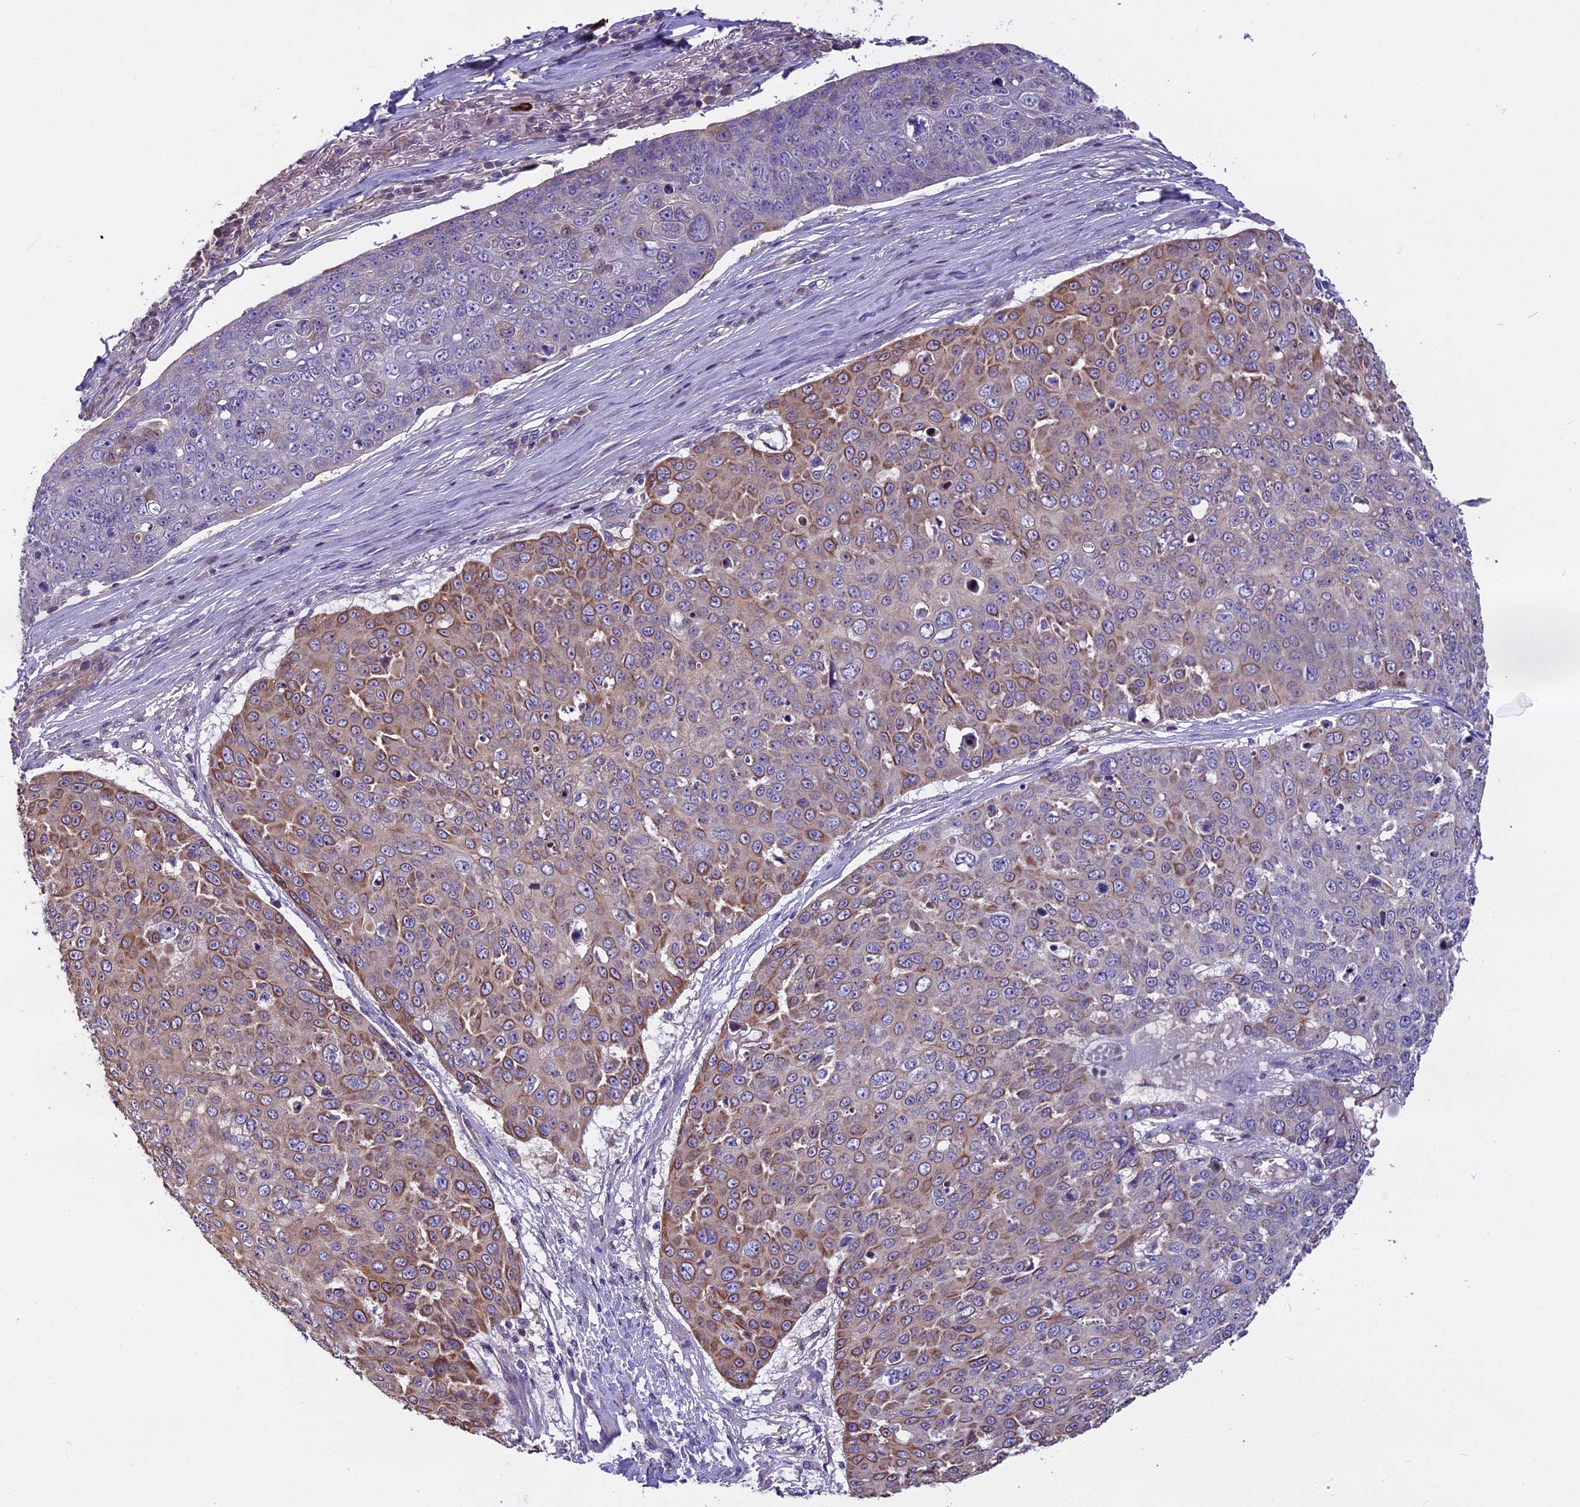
{"staining": {"intensity": "moderate", "quantity": "25%-75%", "location": "cytoplasmic/membranous"}, "tissue": "skin cancer", "cell_type": "Tumor cells", "image_type": "cancer", "snomed": [{"axis": "morphology", "description": "Squamous cell carcinoma, NOS"}, {"axis": "topography", "description": "Skin"}], "caption": "Skin squamous cell carcinoma stained for a protein displays moderate cytoplasmic/membranous positivity in tumor cells.", "gene": "FAM98C", "patient": {"sex": "male", "age": 71}}